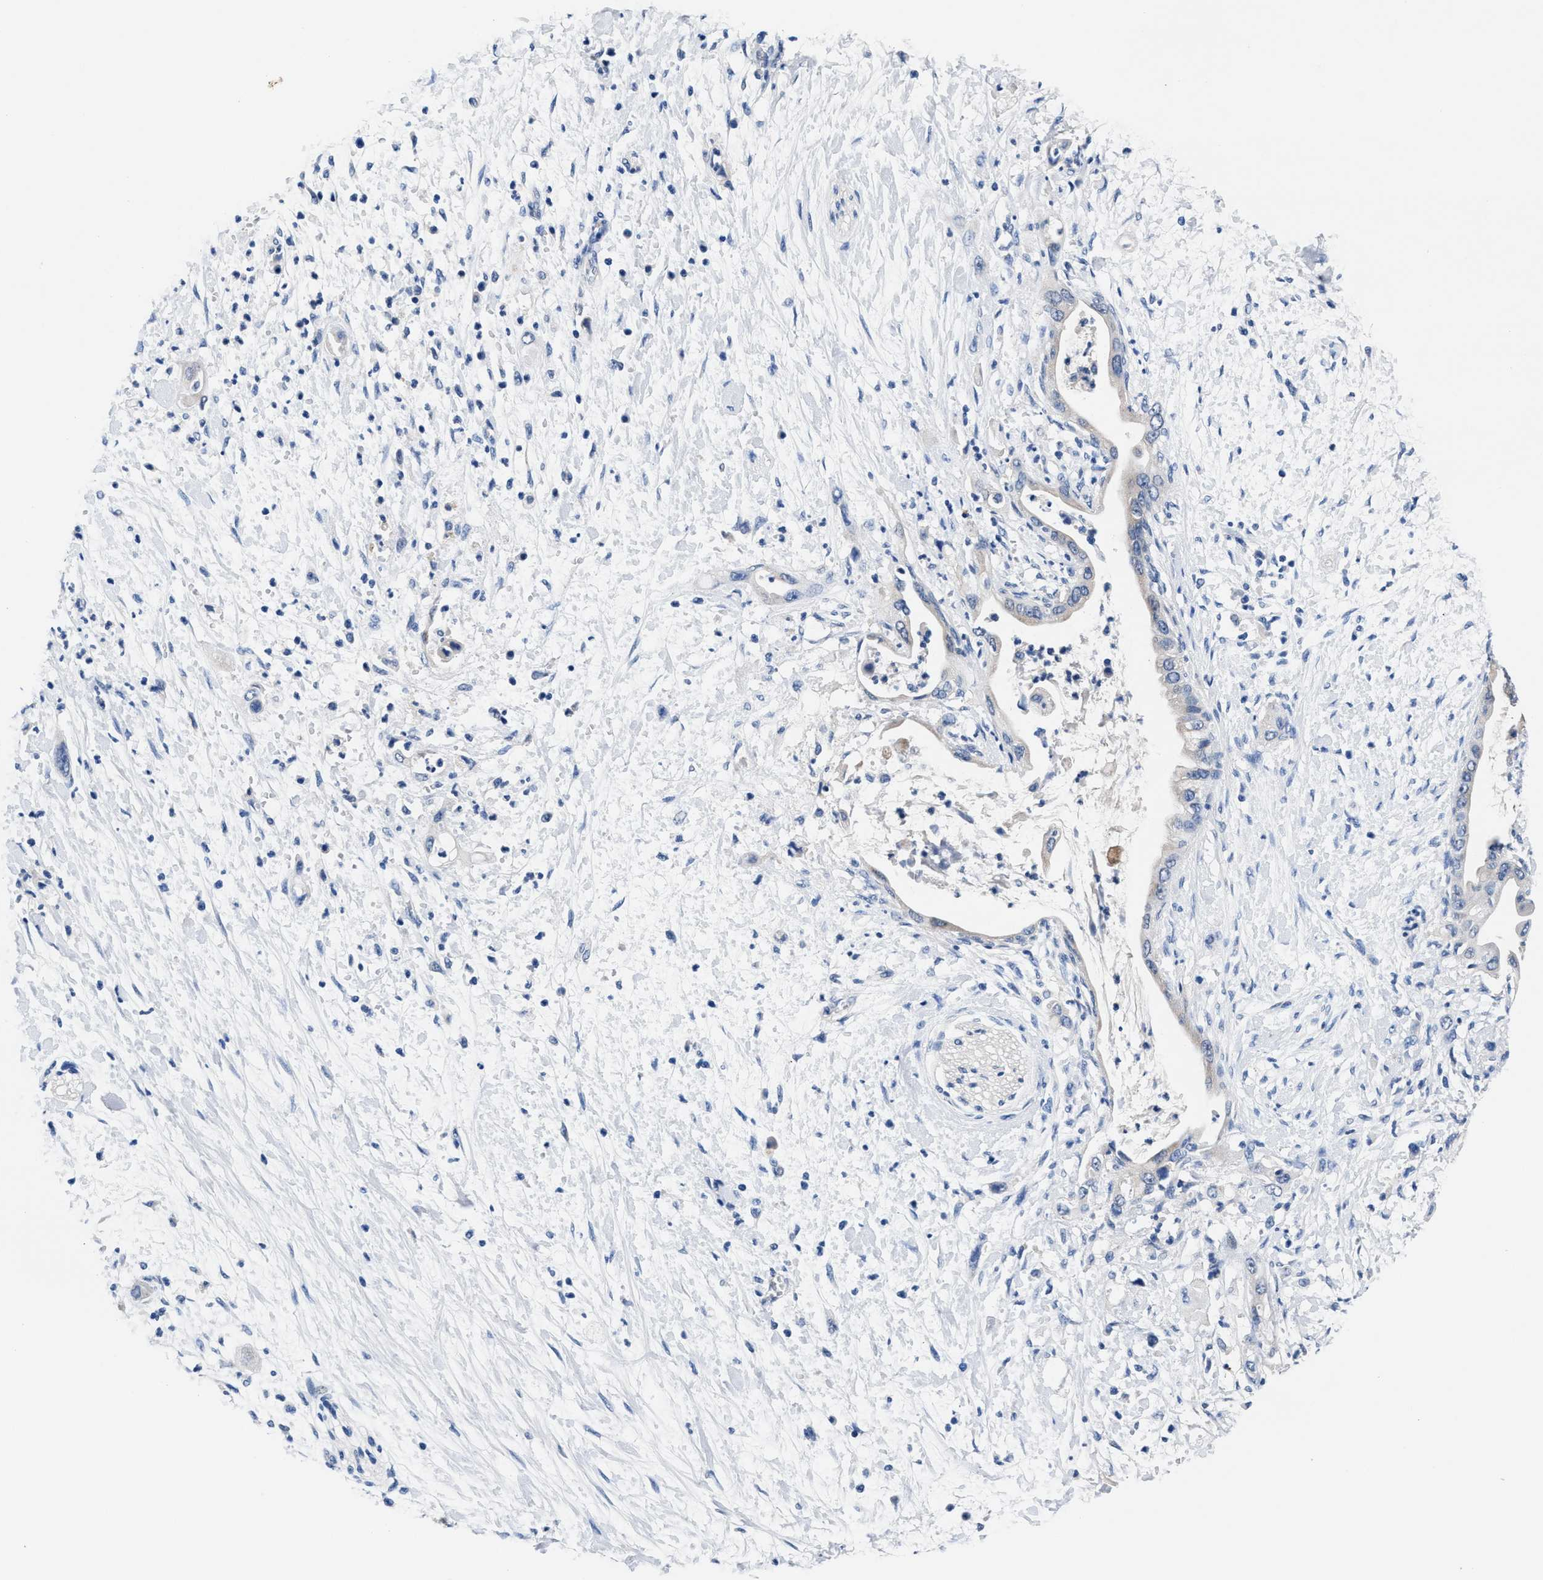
{"staining": {"intensity": "negative", "quantity": "none", "location": "none"}, "tissue": "pancreatic cancer", "cell_type": "Tumor cells", "image_type": "cancer", "snomed": [{"axis": "morphology", "description": "Adenocarcinoma, NOS"}, {"axis": "topography", "description": "Pancreas"}], "caption": "A micrograph of pancreatic adenocarcinoma stained for a protein displays no brown staining in tumor cells.", "gene": "GSTM1", "patient": {"sex": "male", "age": 55}}